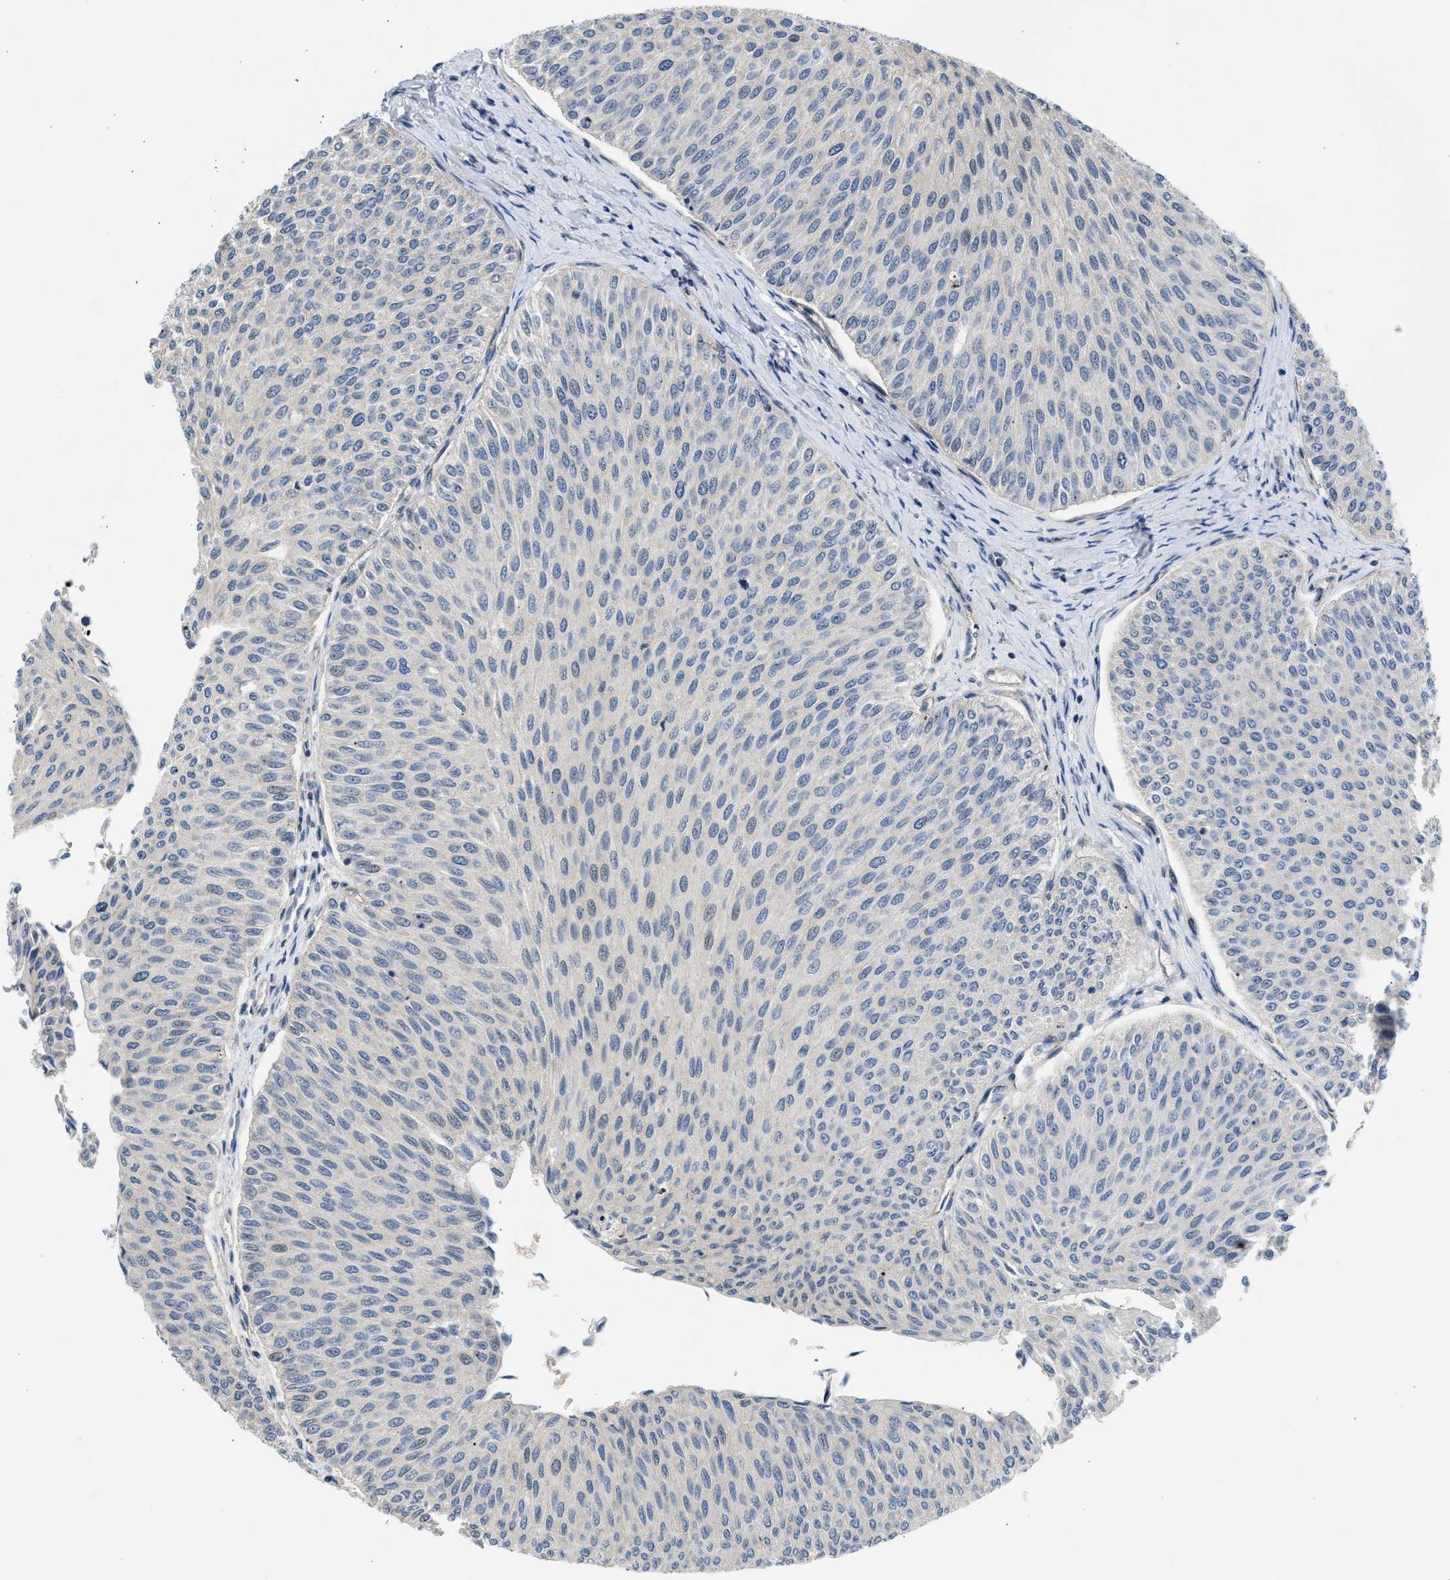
{"staining": {"intensity": "weak", "quantity": "<25%", "location": "nuclear"}, "tissue": "urothelial cancer", "cell_type": "Tumor cells", "image_type": "cancer", "snomed": [{"axis": "morphology", "description": "Urothelial carcinoma, Low grade"}, {"axis": "topography", "description": "Urinary bladder"}], "caption": "Micrograph shows no protein staining in tumor cells of low-grade urothelial carcinoma tissue.", "gene": "OLIG3", "patient": {"sex": "male", "age": 78}}